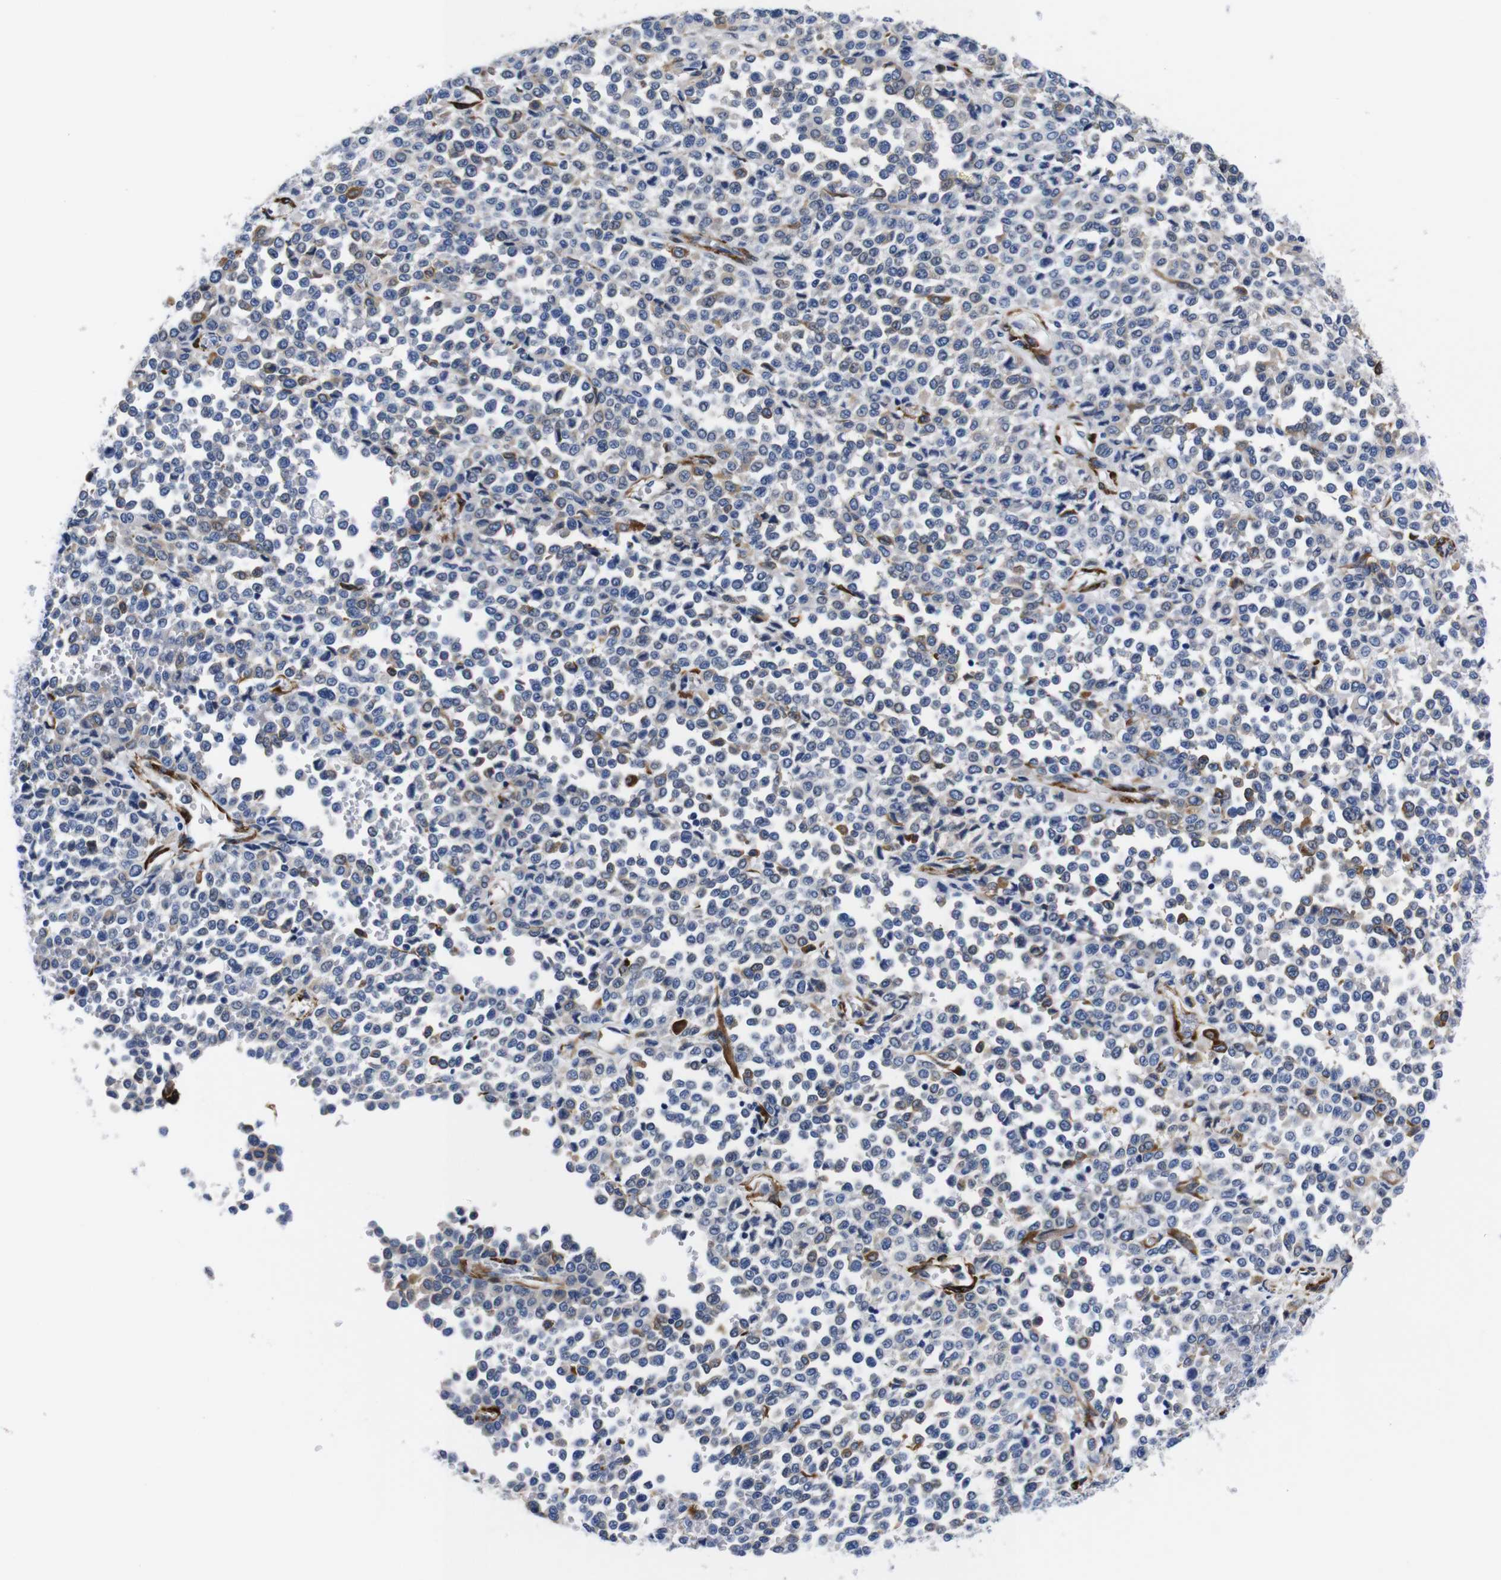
{"staining": {"intensity": "negative", "quantity": "none", "location": "none"}, "tissue": "melanoma", "cell_type": "Tumor cells", "image_type": "cancer", "snomed": [{"axis": "morphology", "description": "Malignant melanoma, Metastatic site"}, {"axis": "topography", "description": "Pancreas"}], "caption": "Immunohistochemistry of human melanoma shows no staining in tumor cells.", "gene": "LRIG1", "patient": {"sex": "female", "age": 30}}